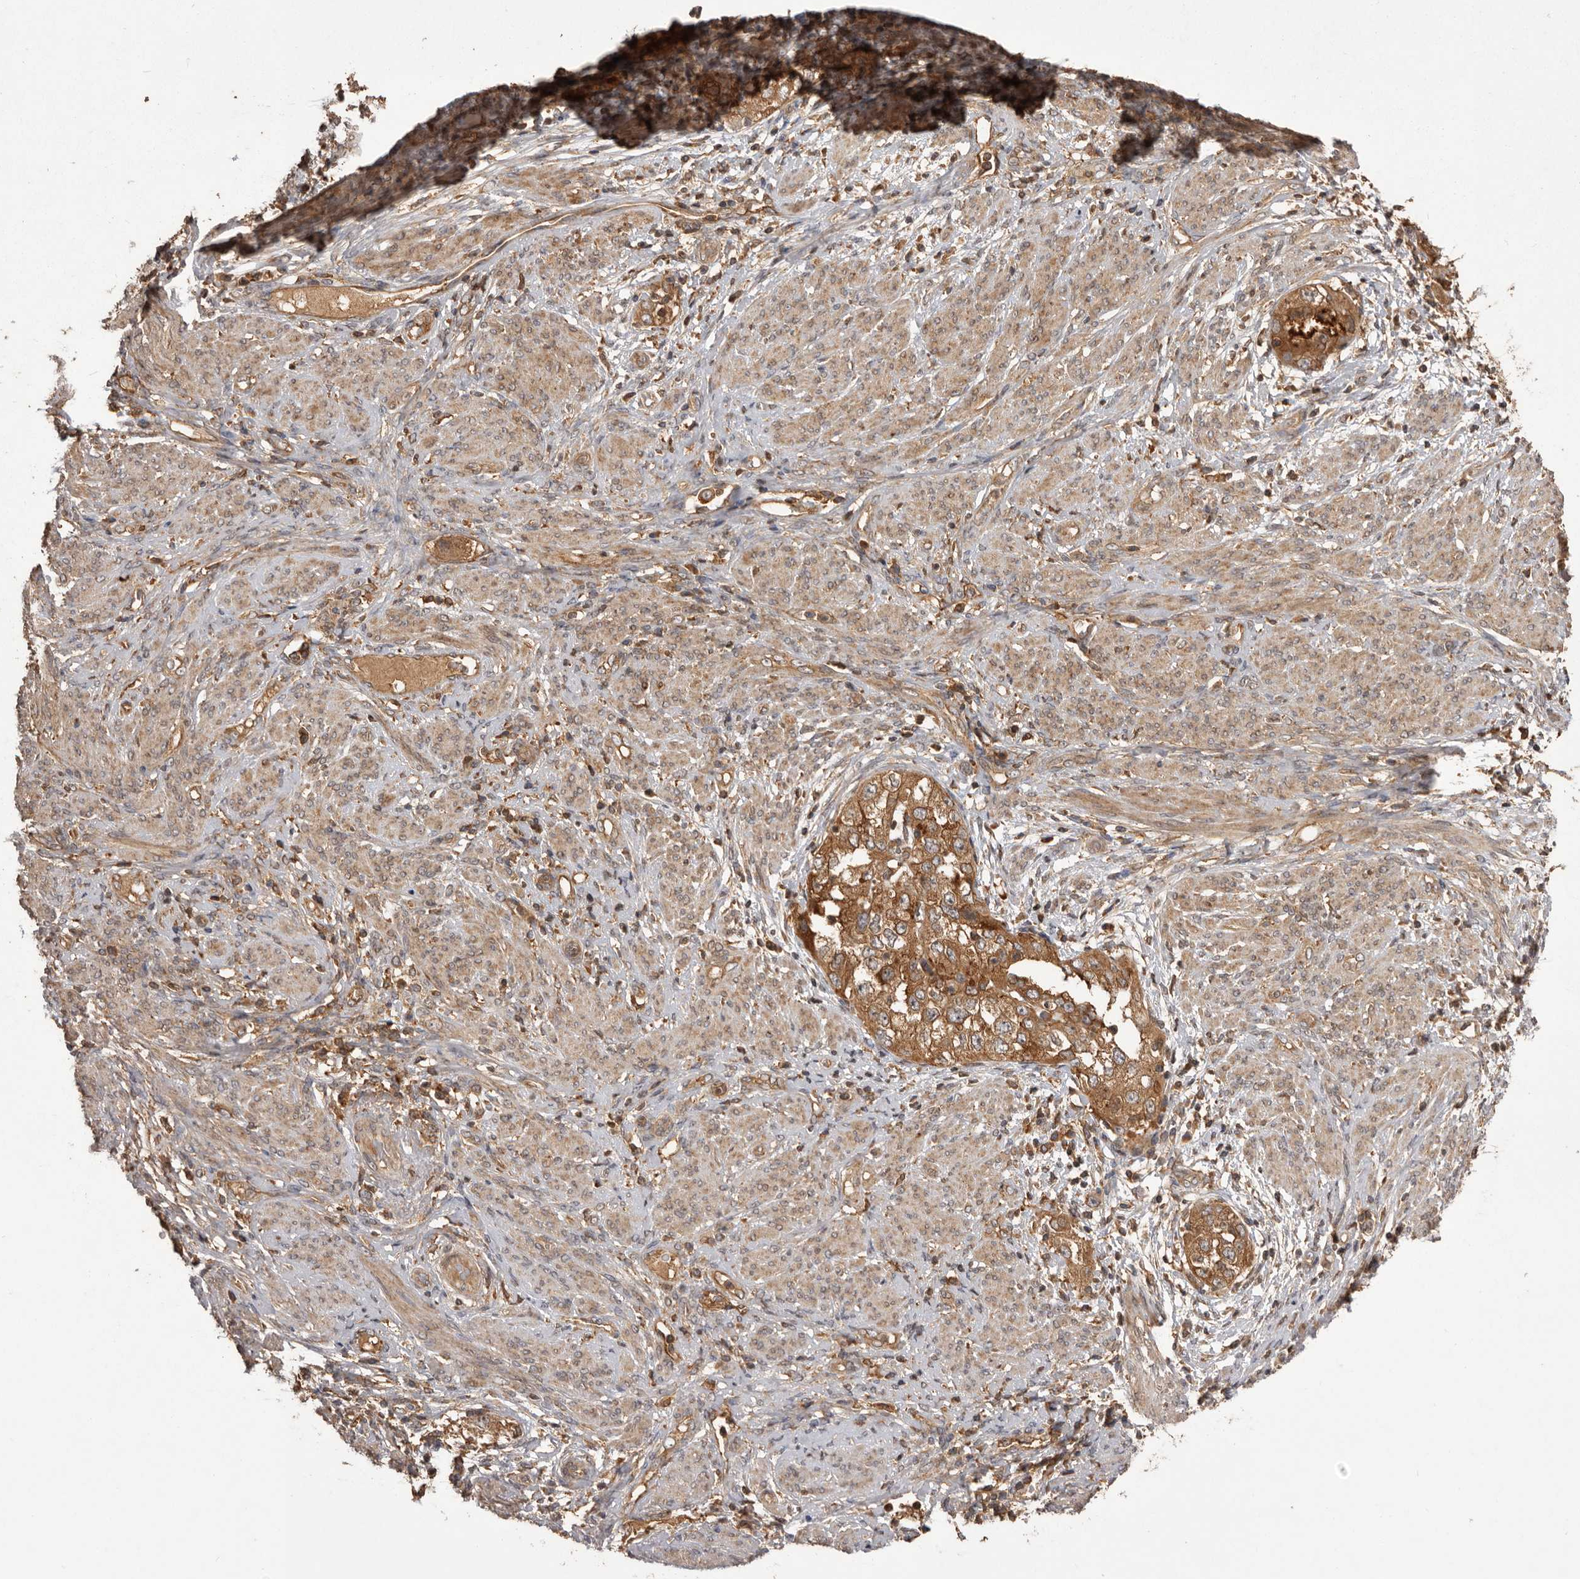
{"staining": {"intensity": "moderate", "quantity": ">75%", "location": "cytoplasmic/membranous"}, "tissue": "endometrial cancer", "cell_type": "Tumor cells", "image_type": "cancer", "snomed": [{"axis": "morphology", "description": "Adenocarcinoma, NOS"}, {"axis": "topography", "description": "Endometrium"}], "caption": "Immunohistochemistry histopathology image of neoplastic tissue: adenocarcinoma (endometrial) stained using immunohistochemistry reveals medium levels of moderate protein expression localized specifically in the cytoplasmic/membranous of tumor cells, appearing as a cytoplasmic/membranous brown color.", "gene": "SLC22A3", "patient": {"sex": "female", "age": 85}}